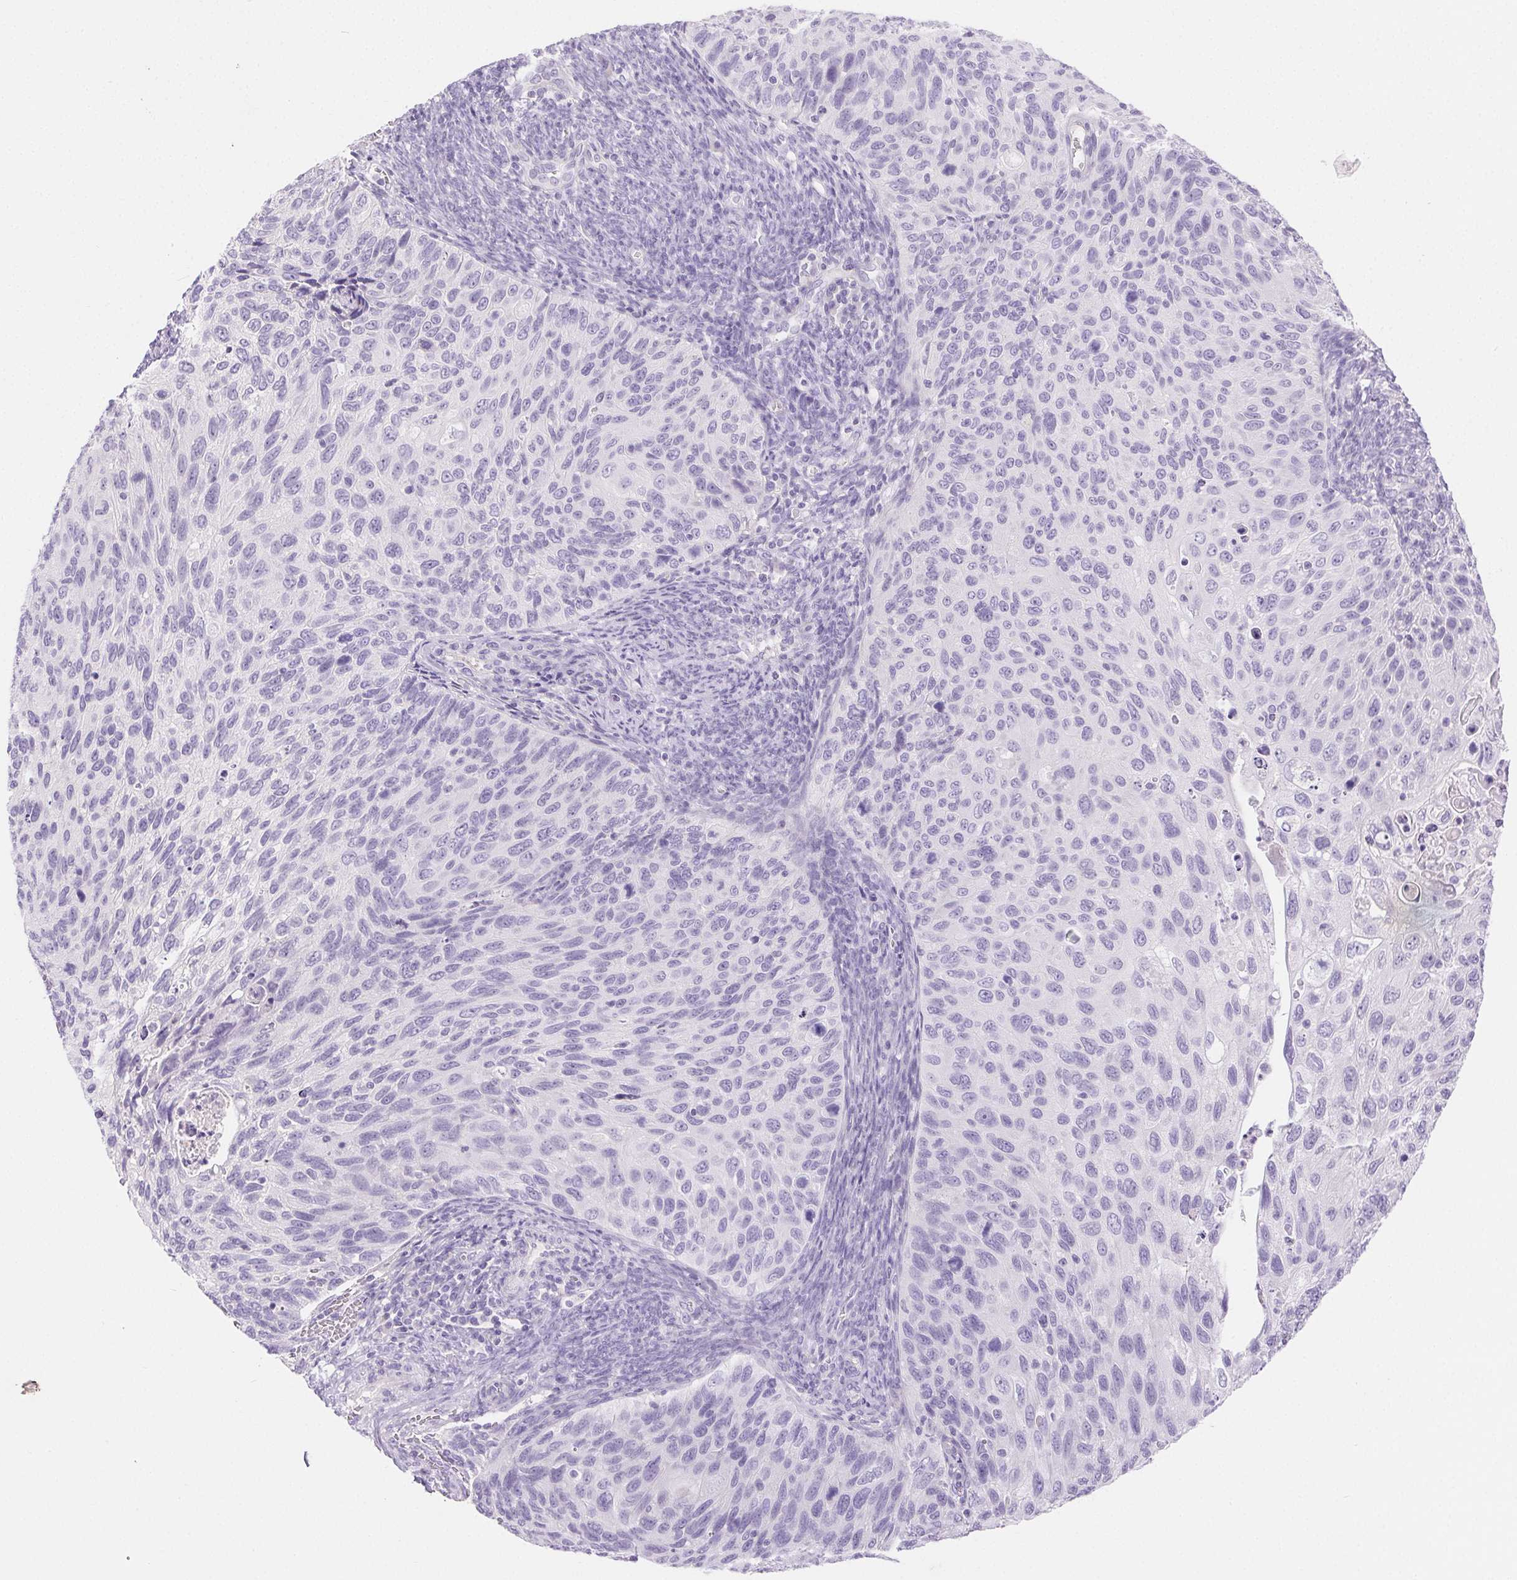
{"staining": {"intensity": "negative", "quantity": "none", "location": "none"}, "tissue": "cervical cancer", "cell_type": "Tumor cells", "image_type": "cancer", "snomed": [{"axis": "morphology", "description": "Squamous cell carcinoma, NOS"}, {"axis": "topography", "description": "Cervix"}], "caption": "The immunohistochemistry micrograph has no significant expression in tumor cells of cervical cancer (squamous cell carcinoma) tissue.", "gene": "CLDN16", "patient": {"sex": "female", "age": 70}}